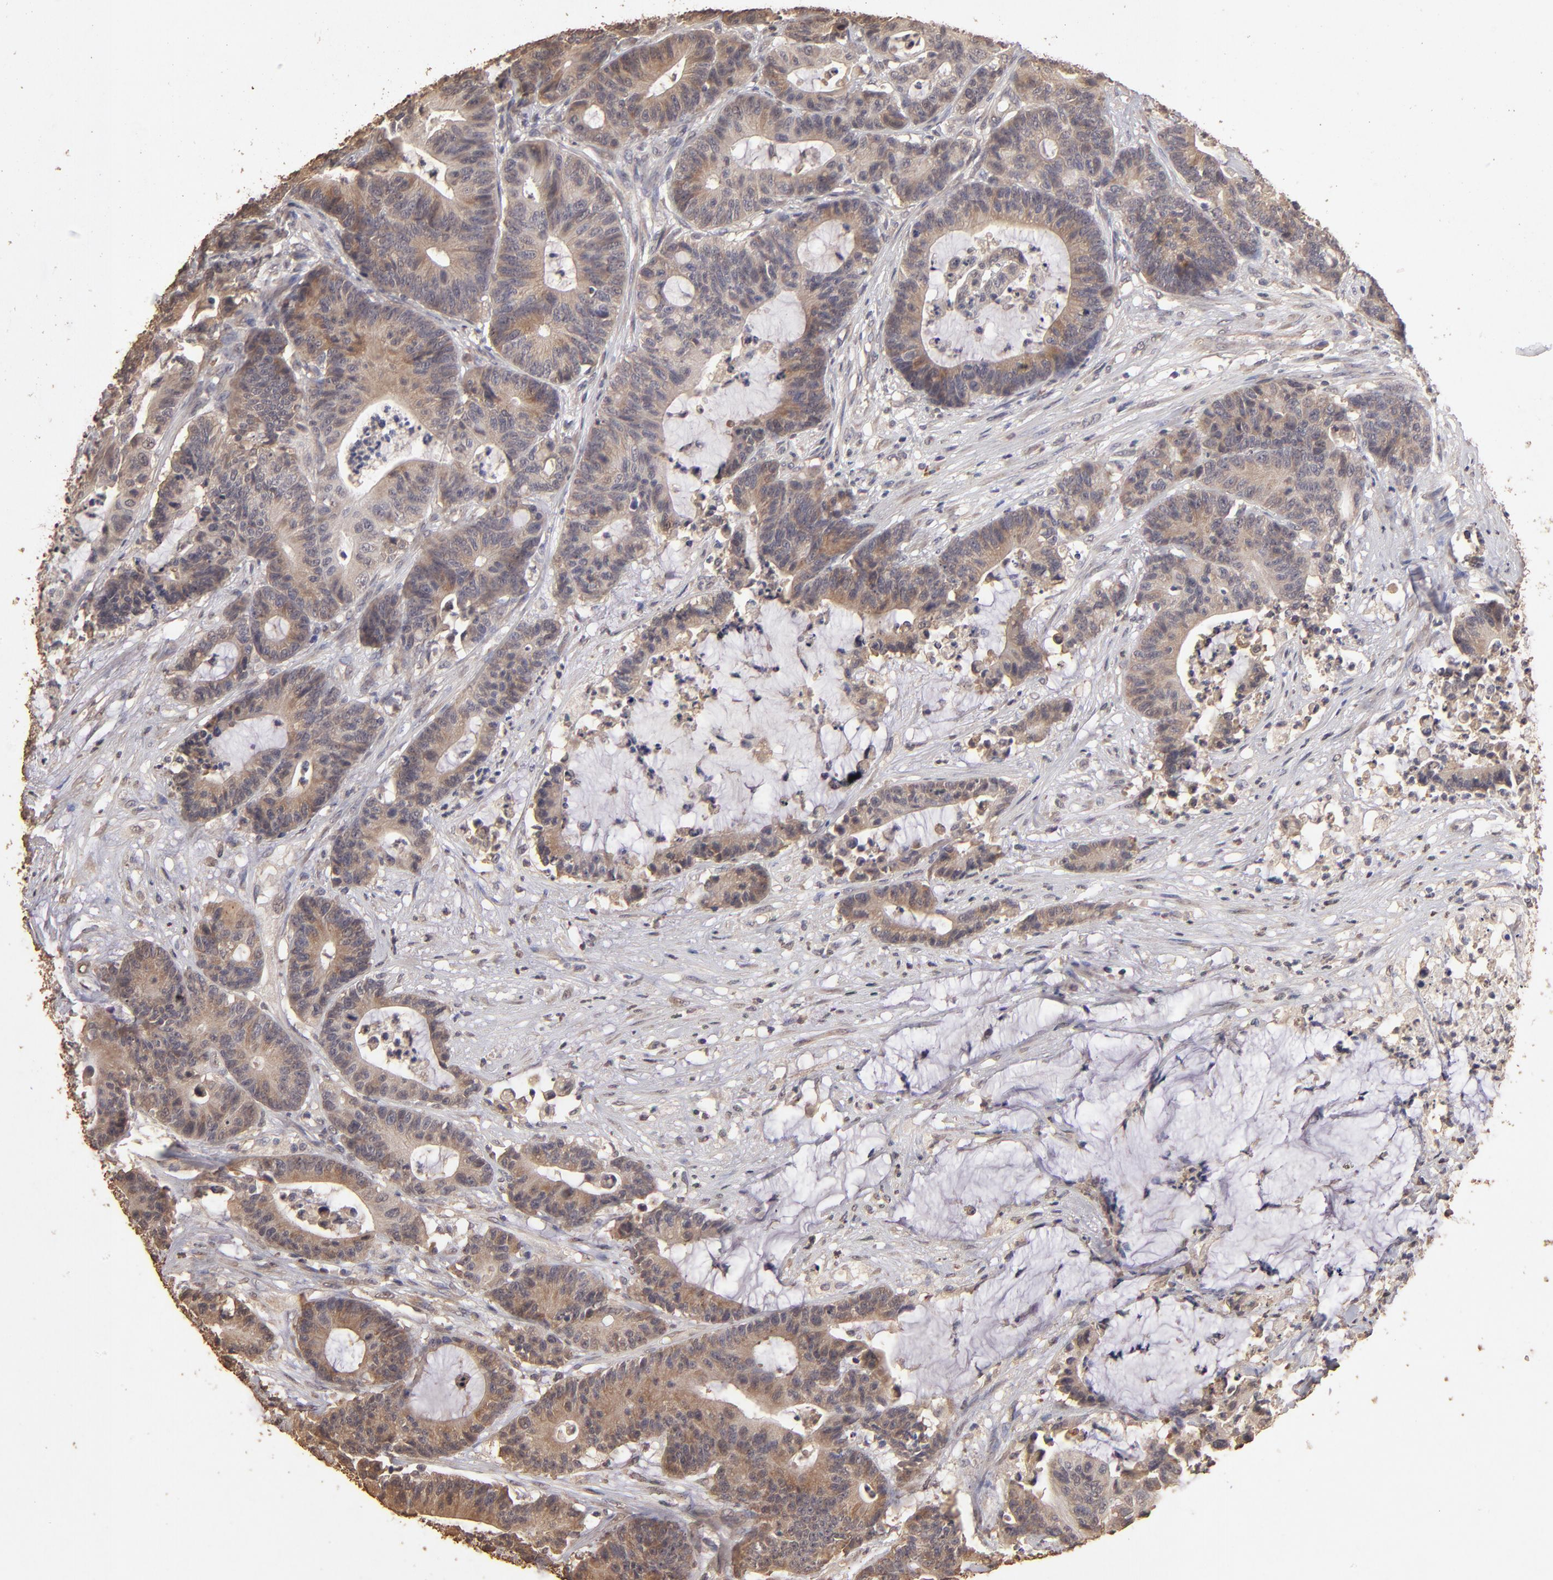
{"staining": {"intensity": "moderate", "quantity": ">75%", "location": "cytoplasmic/membranous"}, "tissue": "colorectal cancer", "cell_type": "Tumor cells", "image_type": "cancer", "snomed": [{"axis": "morphology", "description": "Adenocarcinoma, NOS"}, {"axis": "topography", "description": "Colon"}], "caption": "Tumor cells show moderate cytoplasmic/membranous expression in about >75% of cells in adenocarcinoma (colorectal).", "gene": "OPHN1", "patient": {"sex": "female", "age": 84}}